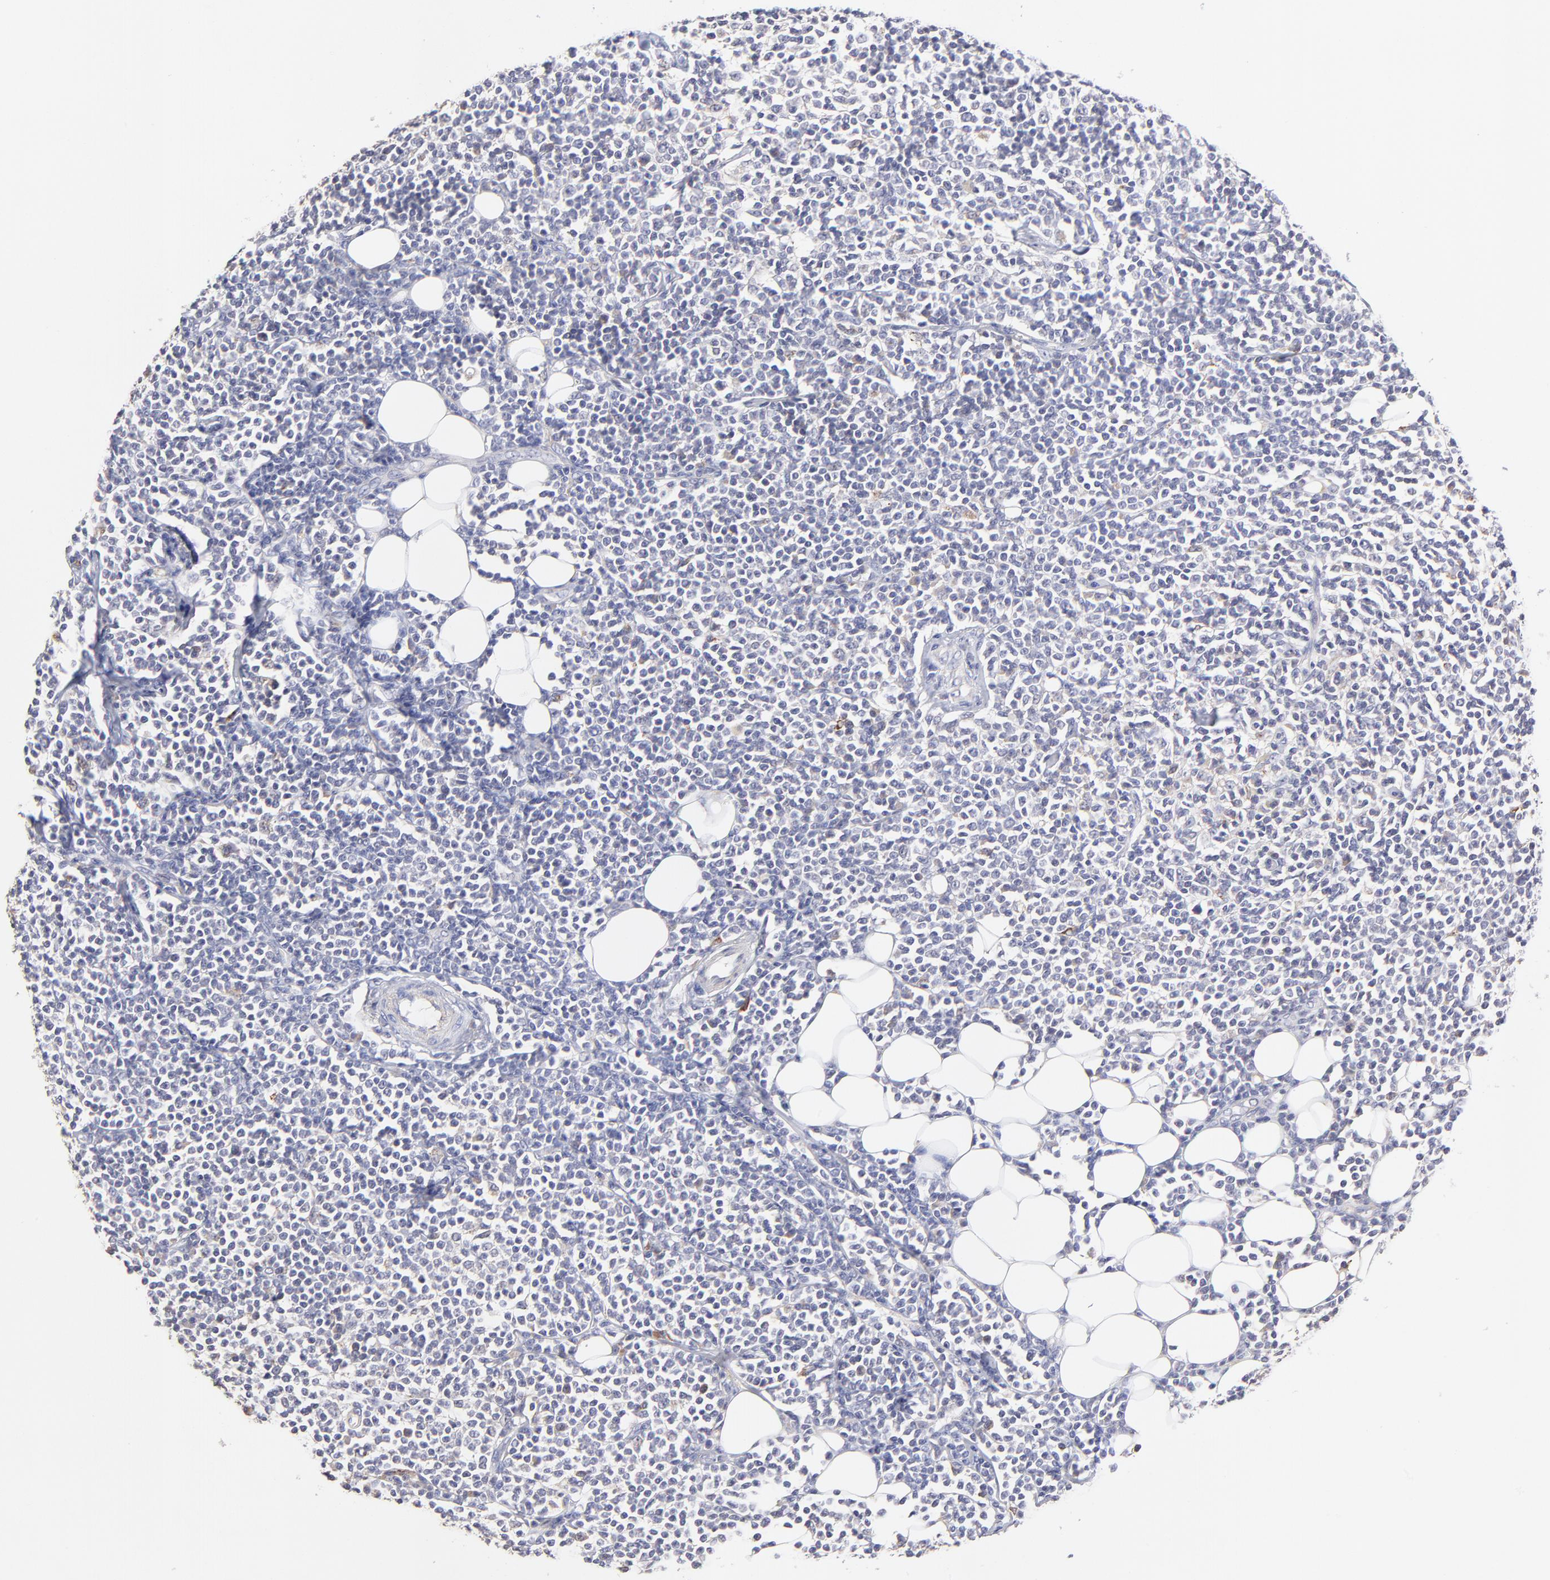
{"staining": {"intensity": "weak", "quantity": "<25%", "location": "cytoplasmic/membranous"}, "tissue": "lymphoma", "cell_type": "Tumor cells", "image_type": "cancer", "snomed": [{"axis": "morphology", "description": "Malignant lymphoma, non-Hodgkin's type, Low grade"}, {"axis": "topography", "description": "Soft tissue"}], "caption": "Immunohistochemistry (IHC) histopathology image of malignant lymphoma, non-Hodgkin's type (low-grade) stained for a protein (brown), which displays no expression in tumor cells.", "gene": "GCSAM", "patient": {"sex": "male", "age": 92}}